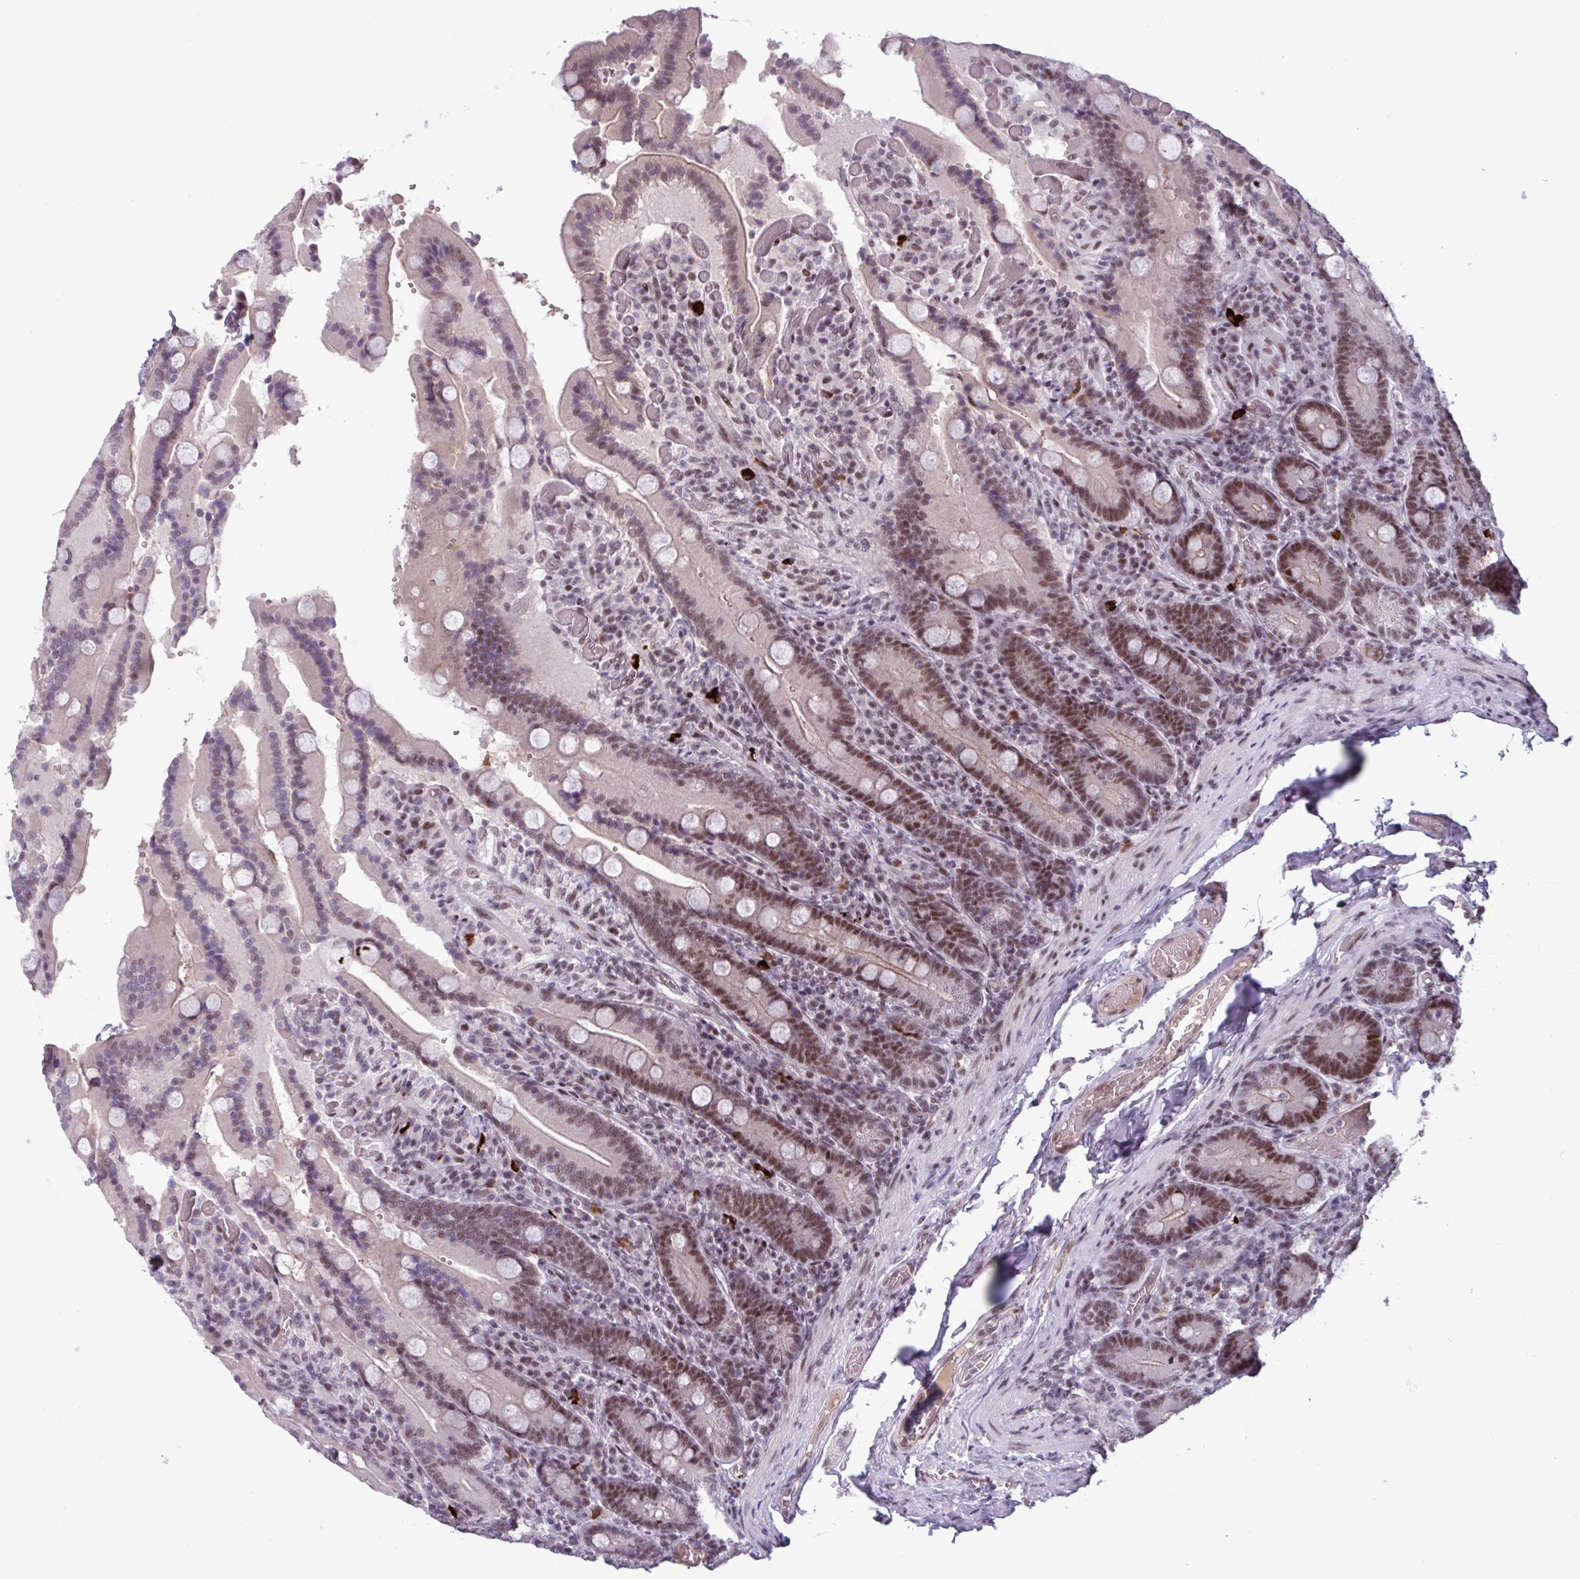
{"staining": {"intensity": "moderate", "quantity": ">75%", "location": "nuclear"}, "tissue": "duodenum", "cell_type": "Glandular cells", "image_type": "normal", "snomed": [{"axis": "morphology", "description": "Normal tissue, NOS"}, {"axis": "topography", "description": "Duodenum"}], "caption": "Moderate nuclear staining for a protein is appreciated in approximately >75% of glandular cells of unremarkable duodenum using IHC.", "gene": "ZNF575", "patient": {"sex": "female", "age": 62}}